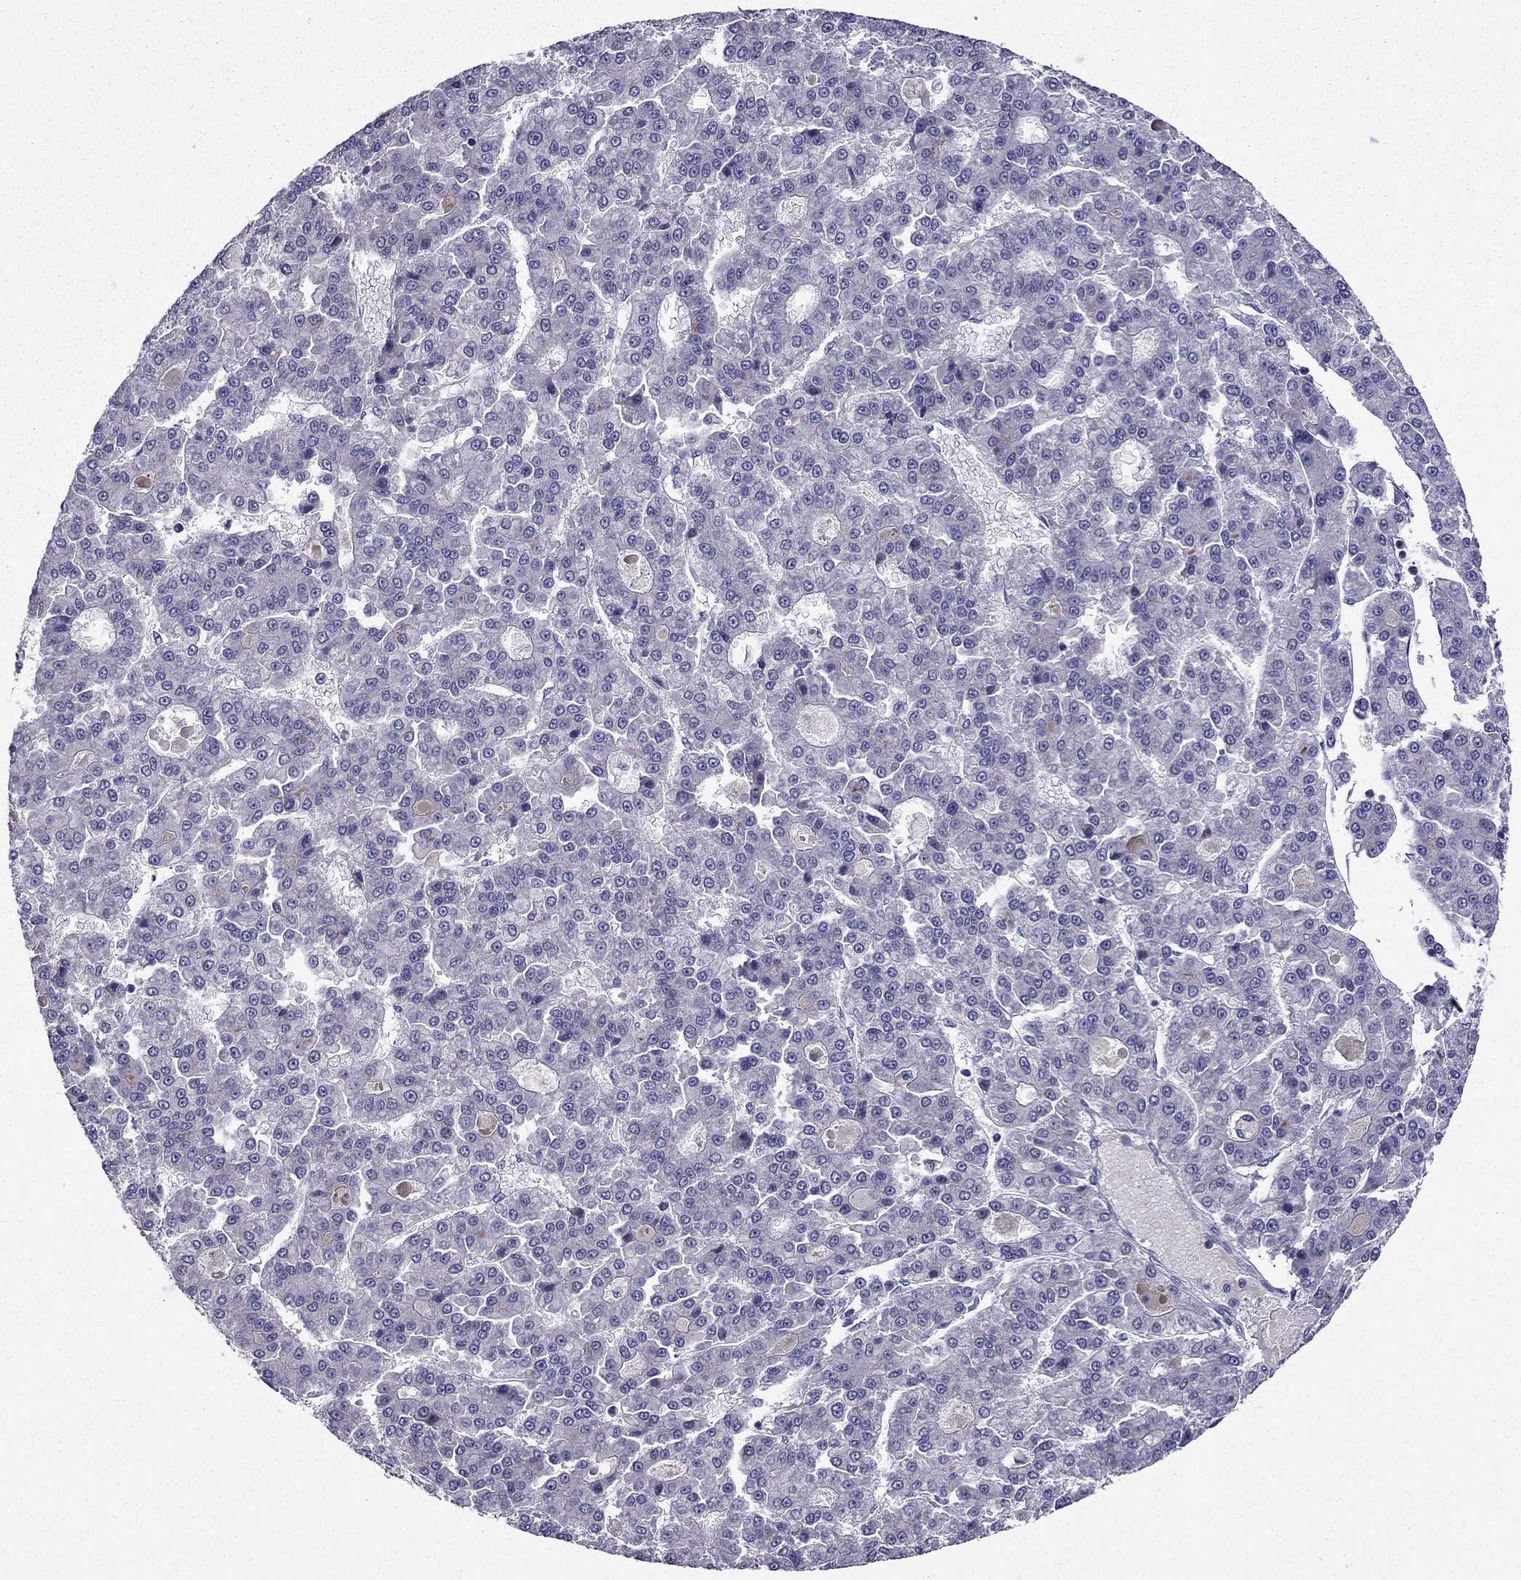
{"staining": {"intensity": "negative", "quantity": "none", "location": "none"}, "tissue": "liver cancer", "cell_type": "Tumor cells", "image_type": "cancer", "snomed": [{"axis": "morphology", "description": "Carcinoma, Hepatocellular, NOS"}, {"axis": "topography", "description": "Liver"}], "caption": "This is a photomicrograph of IHC staining of liver cancer, which shows no expression in tumor cells.", "gene": "ARHGEF28", "patient": {"sex": "male", "age": 70}}